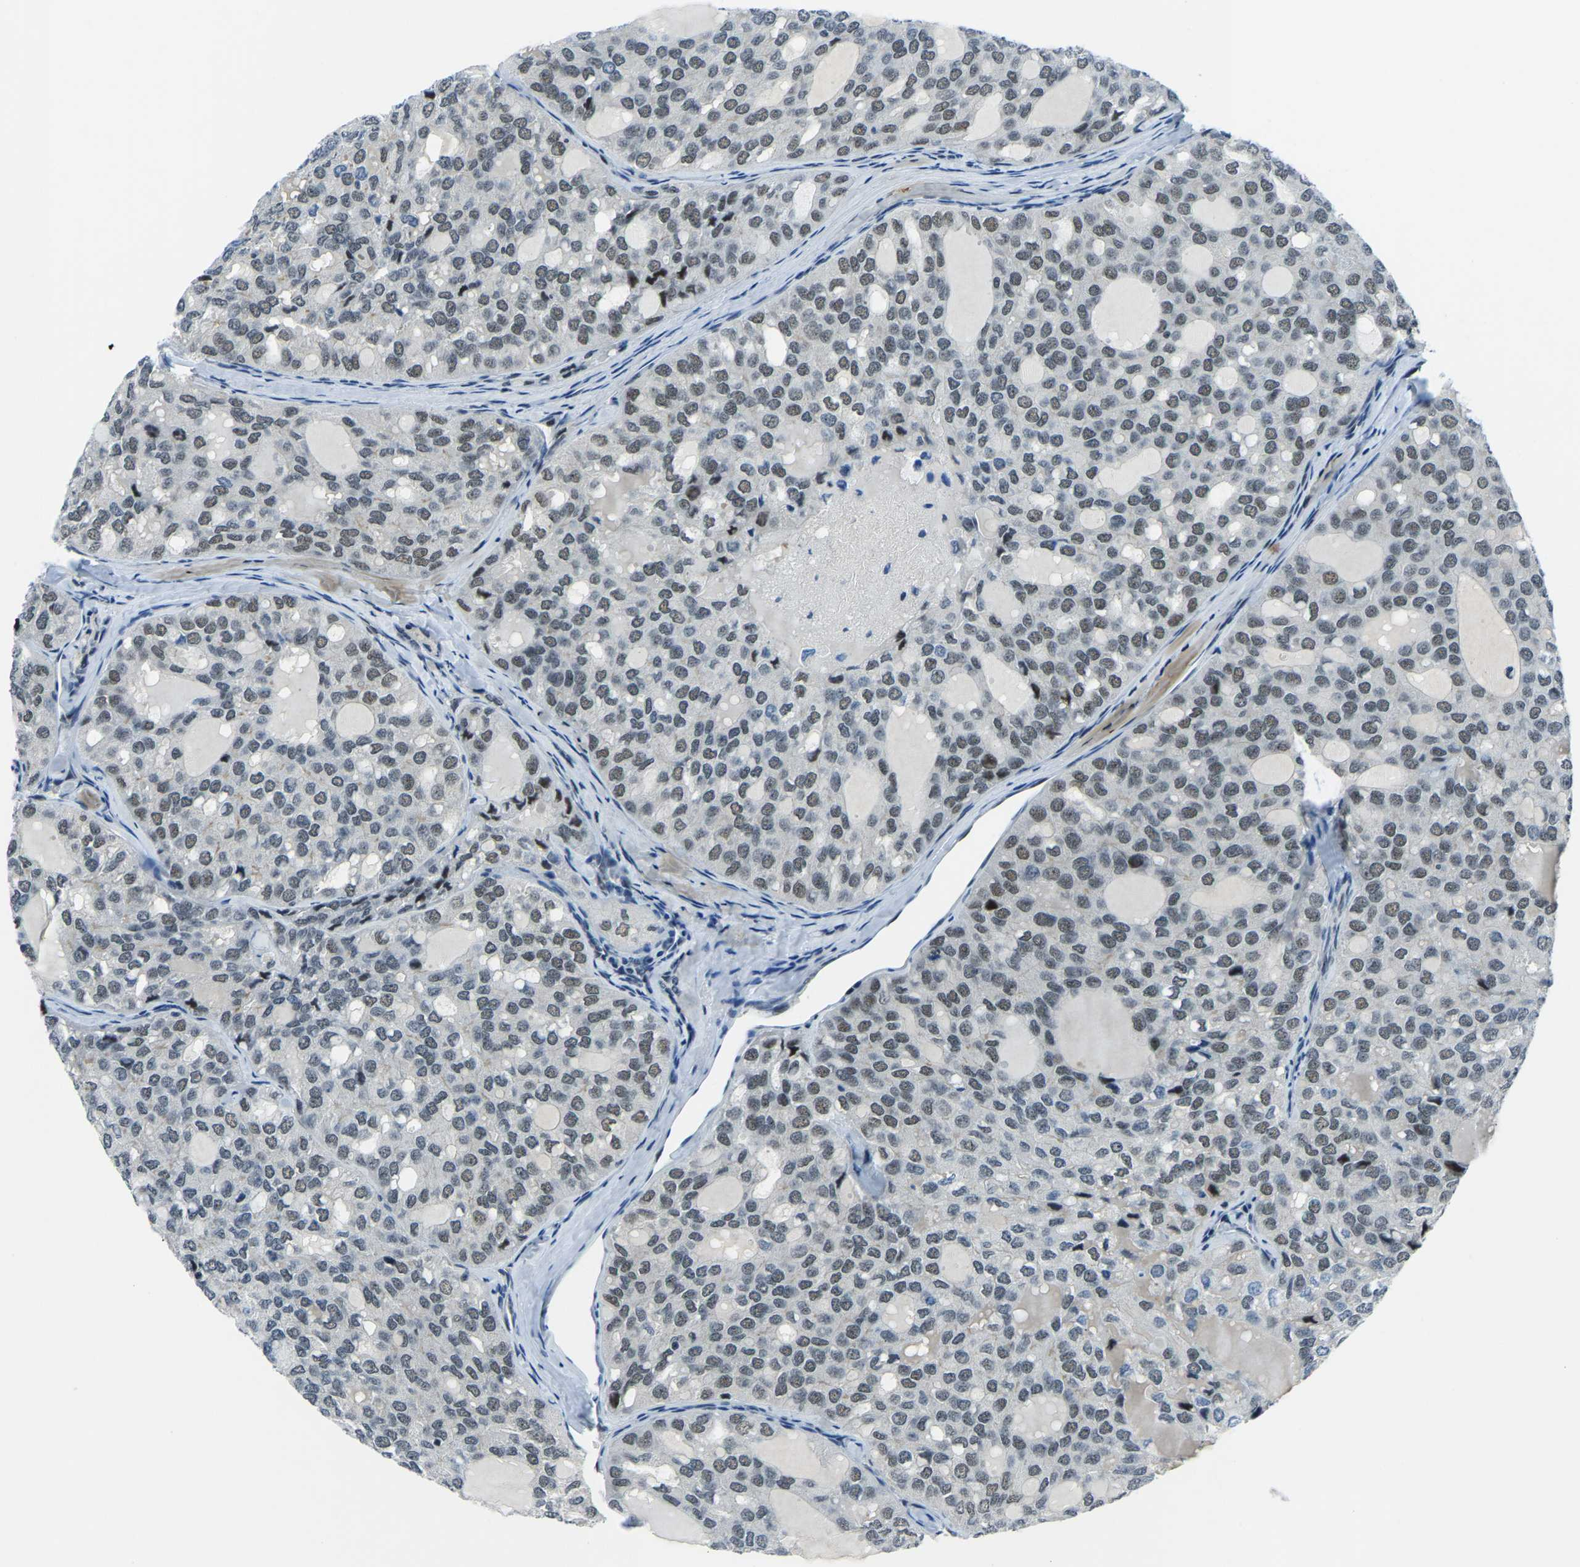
{"staining": {"intensity": "weak", "quantity": "25%-75%", "location": "nuclear"}, "tissue": "thyroid cancer", "cell_type": "Tumor cells", "image_type": "cancer", "snomed": [{"axis": "morphology", "description": "Follicular adenoma carcinoma, NOS"}, {"axis": "topography", "description": "Thyroid gland"}], "caption": "High-power microscopy captured an immunohistochemistry (IHC) histopathology image of follicular adenoma carcinoma (thyroid), revealing weak nuclear staining in about 25%-75% of tumor cells. (DAB IHC, brown staining for protein, blue staining for nuclei).", "gene": "PRCC", "patient": {"sex": "male", "age": 75}}